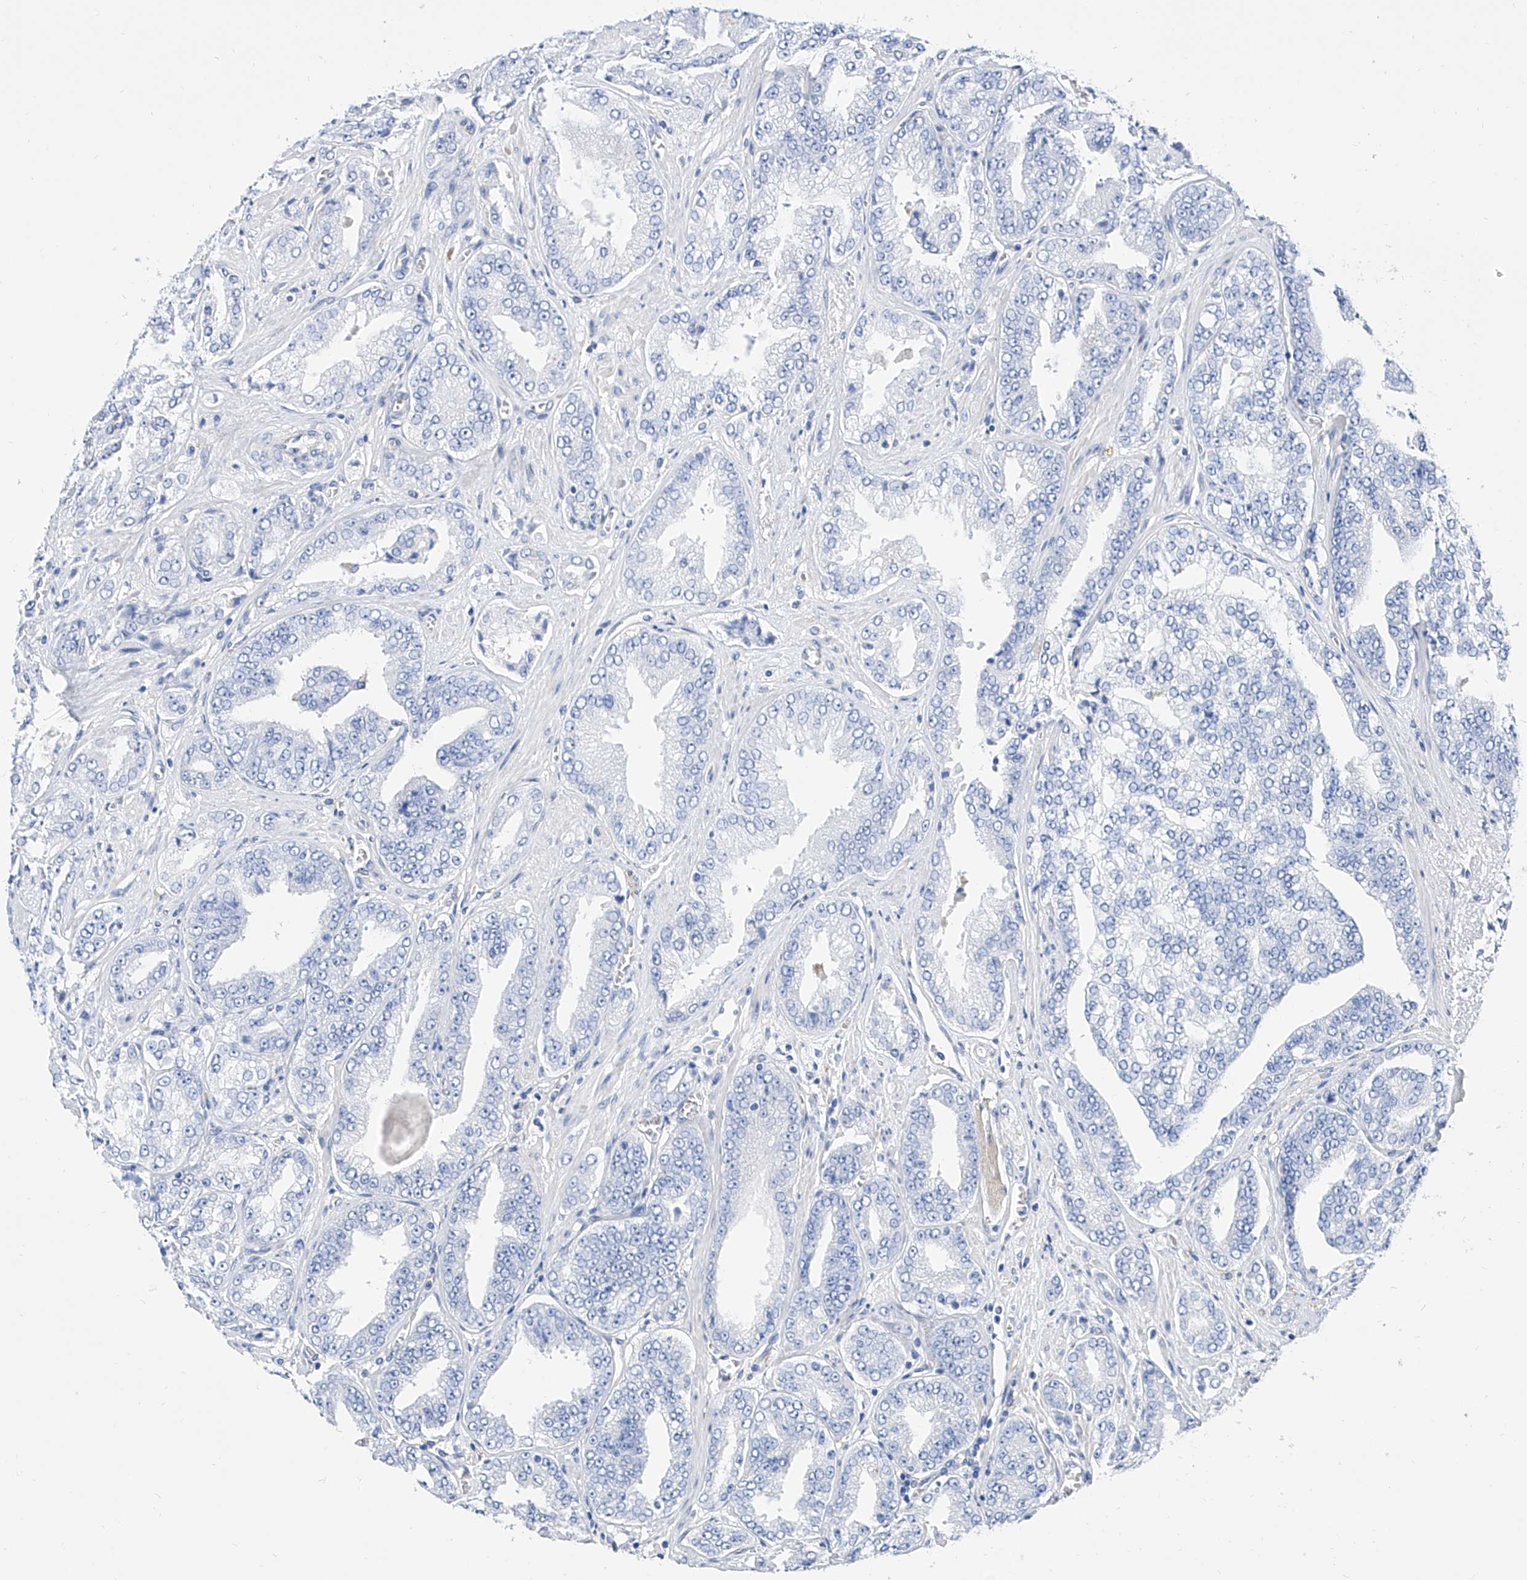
{"staining": {"intensity": "negative", "quantity": "none", "location": "none"}, "tissue": "prostate cancer", "cell_type": "Tumor cells", "image_type": "cancer", "snomed": [{"axis": "morphology", "description": "Adenocarcinoma, High grade"}, {"axis": "topography", "description": "Prostate"}], "caption": "Immunohistochemistry of human prostate cancer (high-grade adenocarcinoma) displays no expression in tumor cells. Nuclei are stained in blue.", "gene": "ZNF653", "patient": {"sex": "male", "age": 71}}